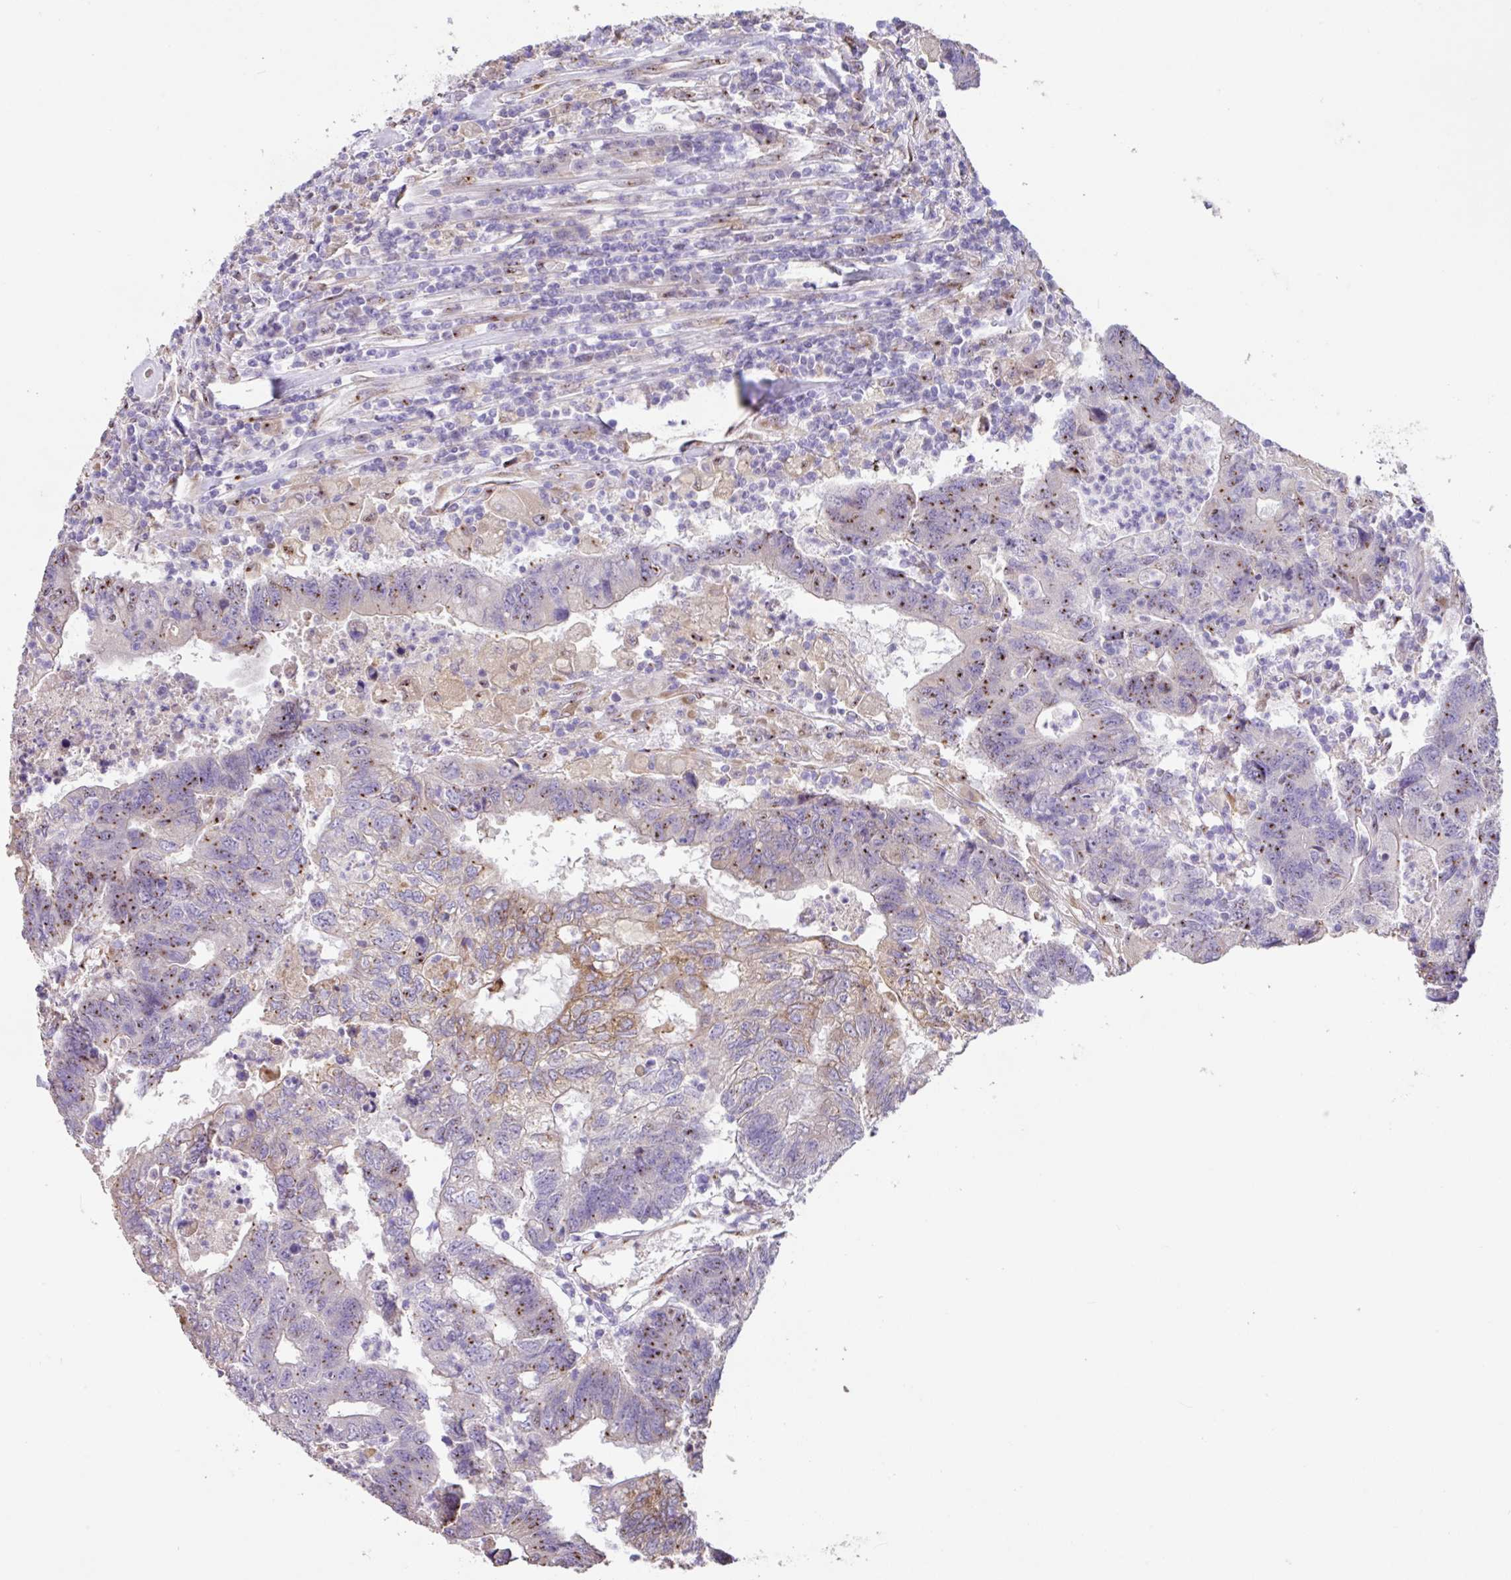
{"staining": {"intensity": "moderate", "quantity": "25%-75%", "location": "cytoplasmic/membranous,nuclear"}, "tissue": "colorectal cancer", "cell_type": "Tumor cells", "image_type": "cancer", "snomed": [{"axis": "morphology", "description": "Adenocarcinoma, NOS"}, {"axis": "topography", "description": "Colon"}], "caption": "Immunohistochemical staining of human adenocarcinoma (colorectal) demonstrates medium levels of moderate cytoplasmic/membranous and nuclear protein positivity in about 25%-75% of tumor cells.", "gene": "ZG16", "patient": {"sex": "female", "age": 48}}